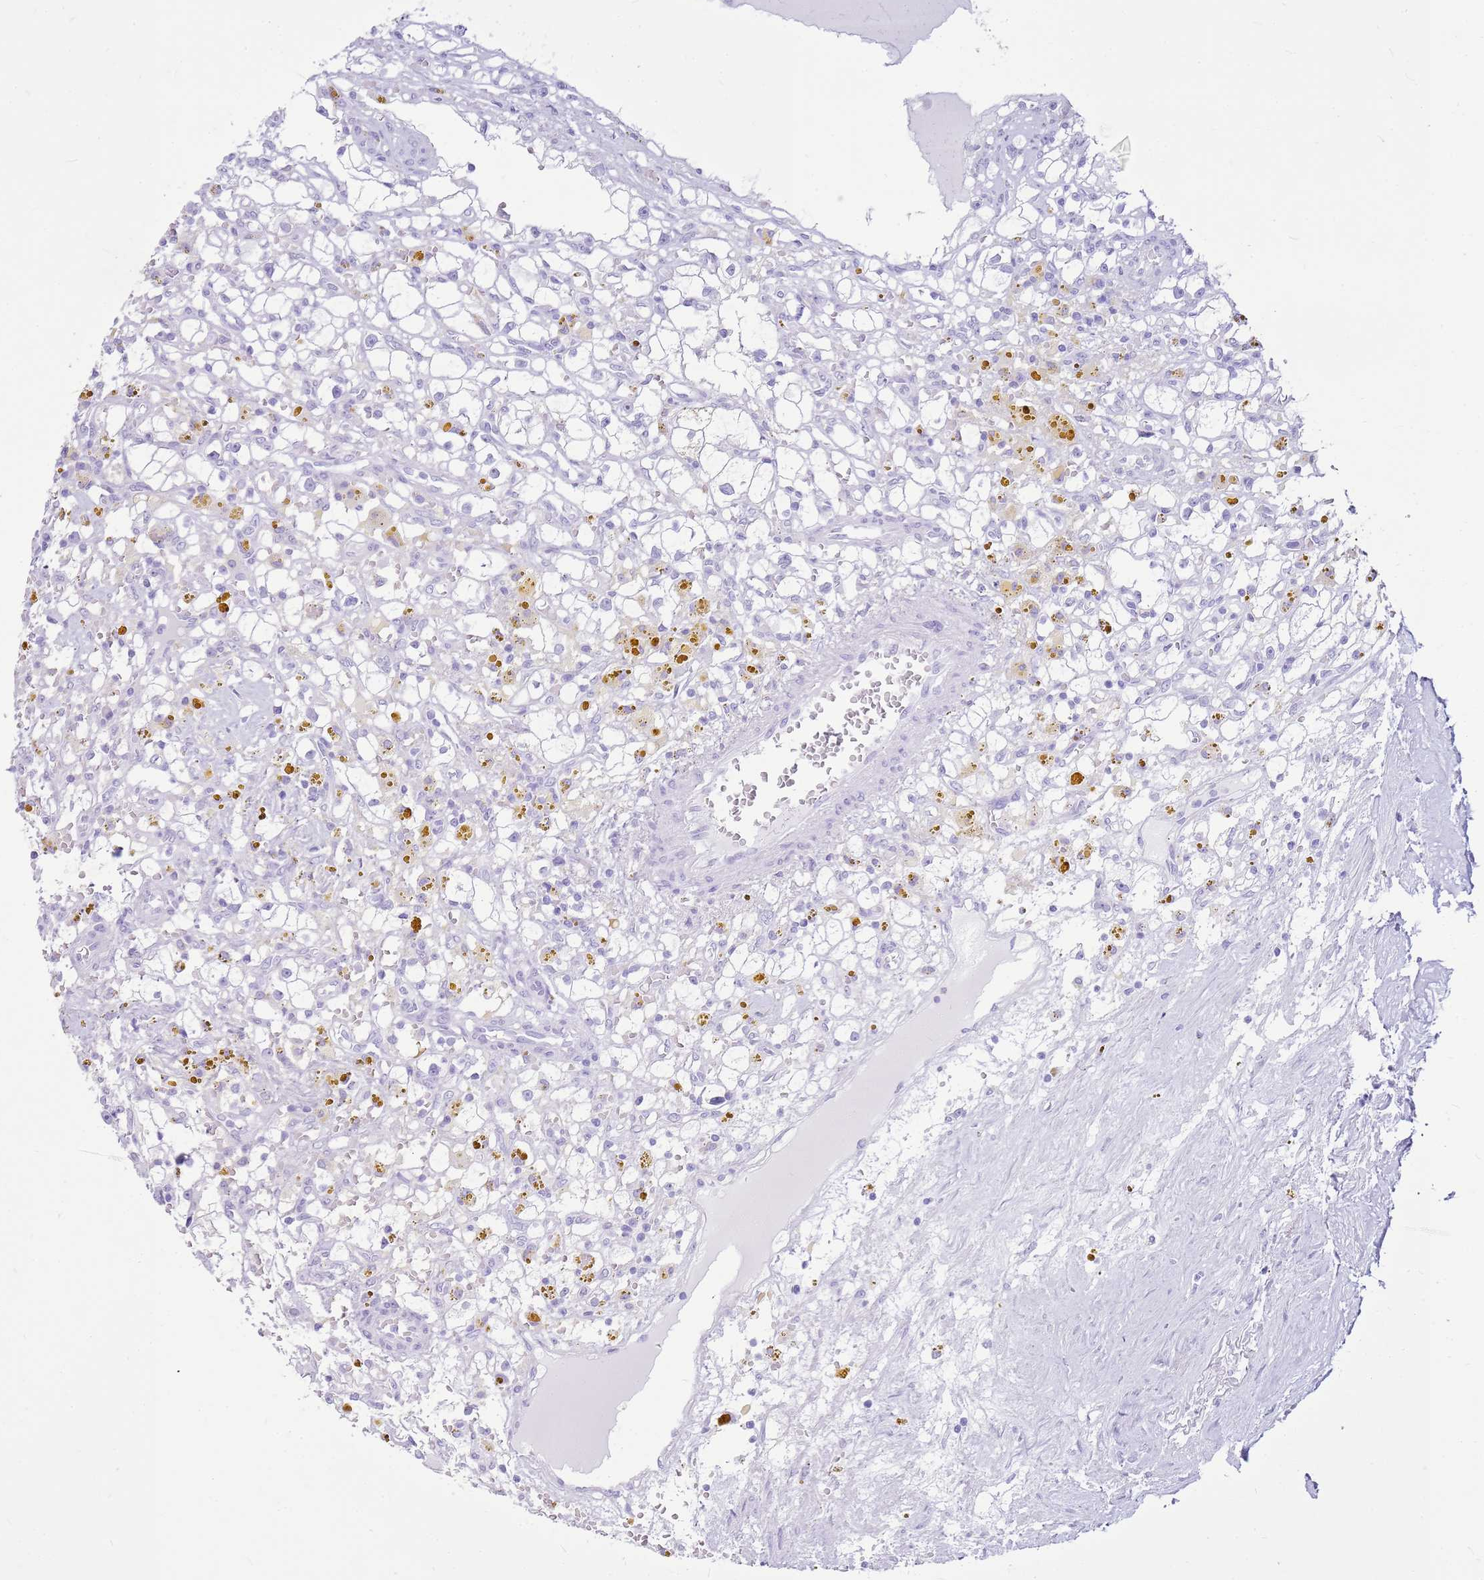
{"staining": {"intensity": "negative", "quantity": "none", "location": "none"}, "tissue": "renal cancer", "cell_type": "Tumor cells", "image_type": "cancer", "snomed": [{"axis": "morphology", "description": "Adenocarcinoma, NOS"}, {"axis": "topography", "description": "Kidney"}], "caption": "Immunohistochemistry photomicrograph of neoplastic tissue: human adenocarcinoma (renal) stained with DAB reveals no significant protein positivity in tumor cells.", "gene": "CA8", "patient": {"sex": "male", "age": 56}}